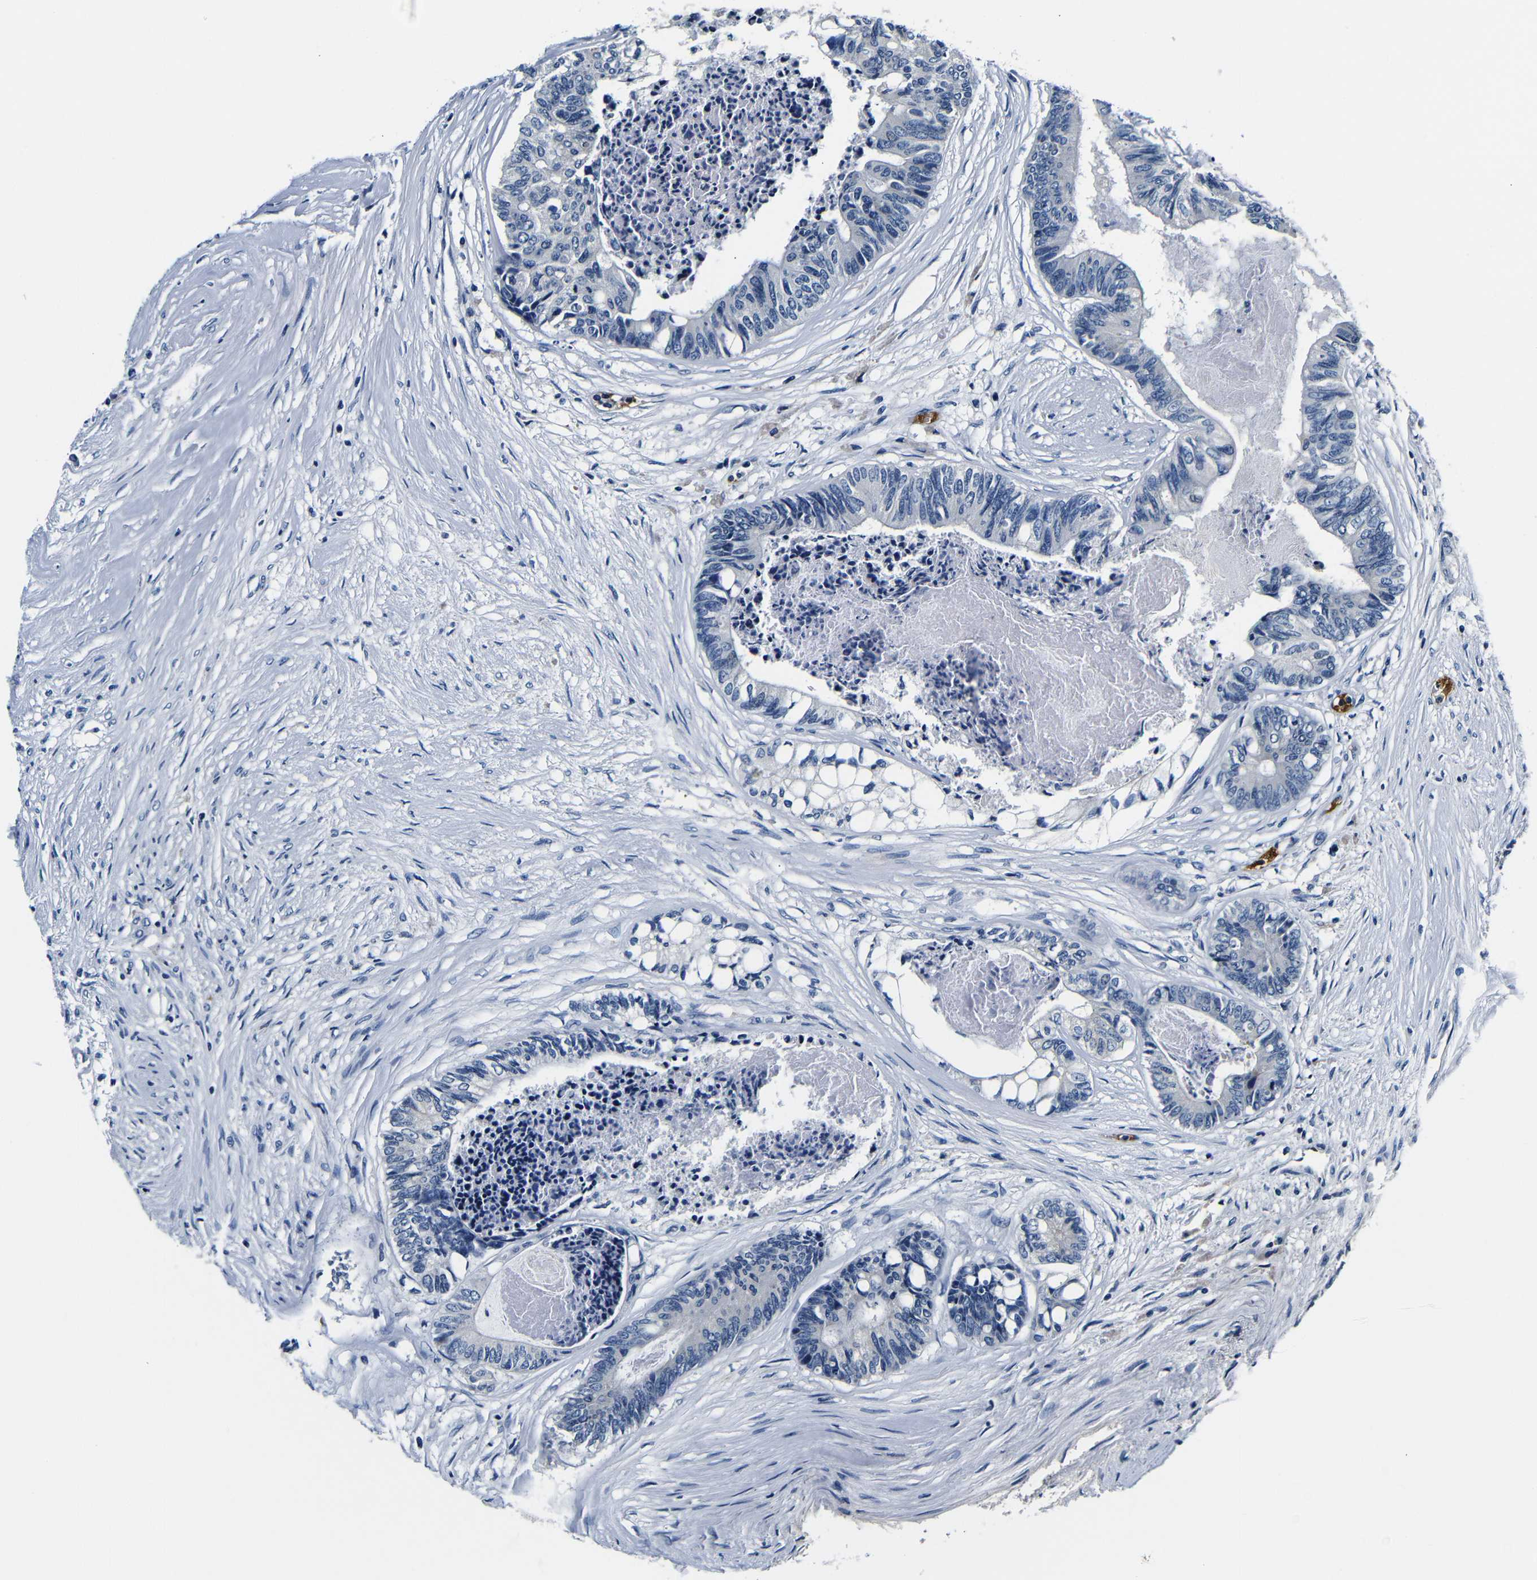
{"staining": {"intensity": "negative", "quantity": "none", "location": "none"}, "tissue": "colorectal cancer", "cell_type": "Tumor cells", "image_type": "cancer", "snomed": [{"axis": "morphology", "description": "Adenocarcinoma, NOS"}, {"axis": "topography", "description": "Rectum"}], "caption": "IHC photomicrograph of neoplastic tissue: human adenocarcinoma (colorectal) stained with DAB (3,3'-diaminobenzidine) exhibits no significant protein staining in tumor cells.", "gene": "GP1BA", "patient": {"sex": "male", "age": 63}}